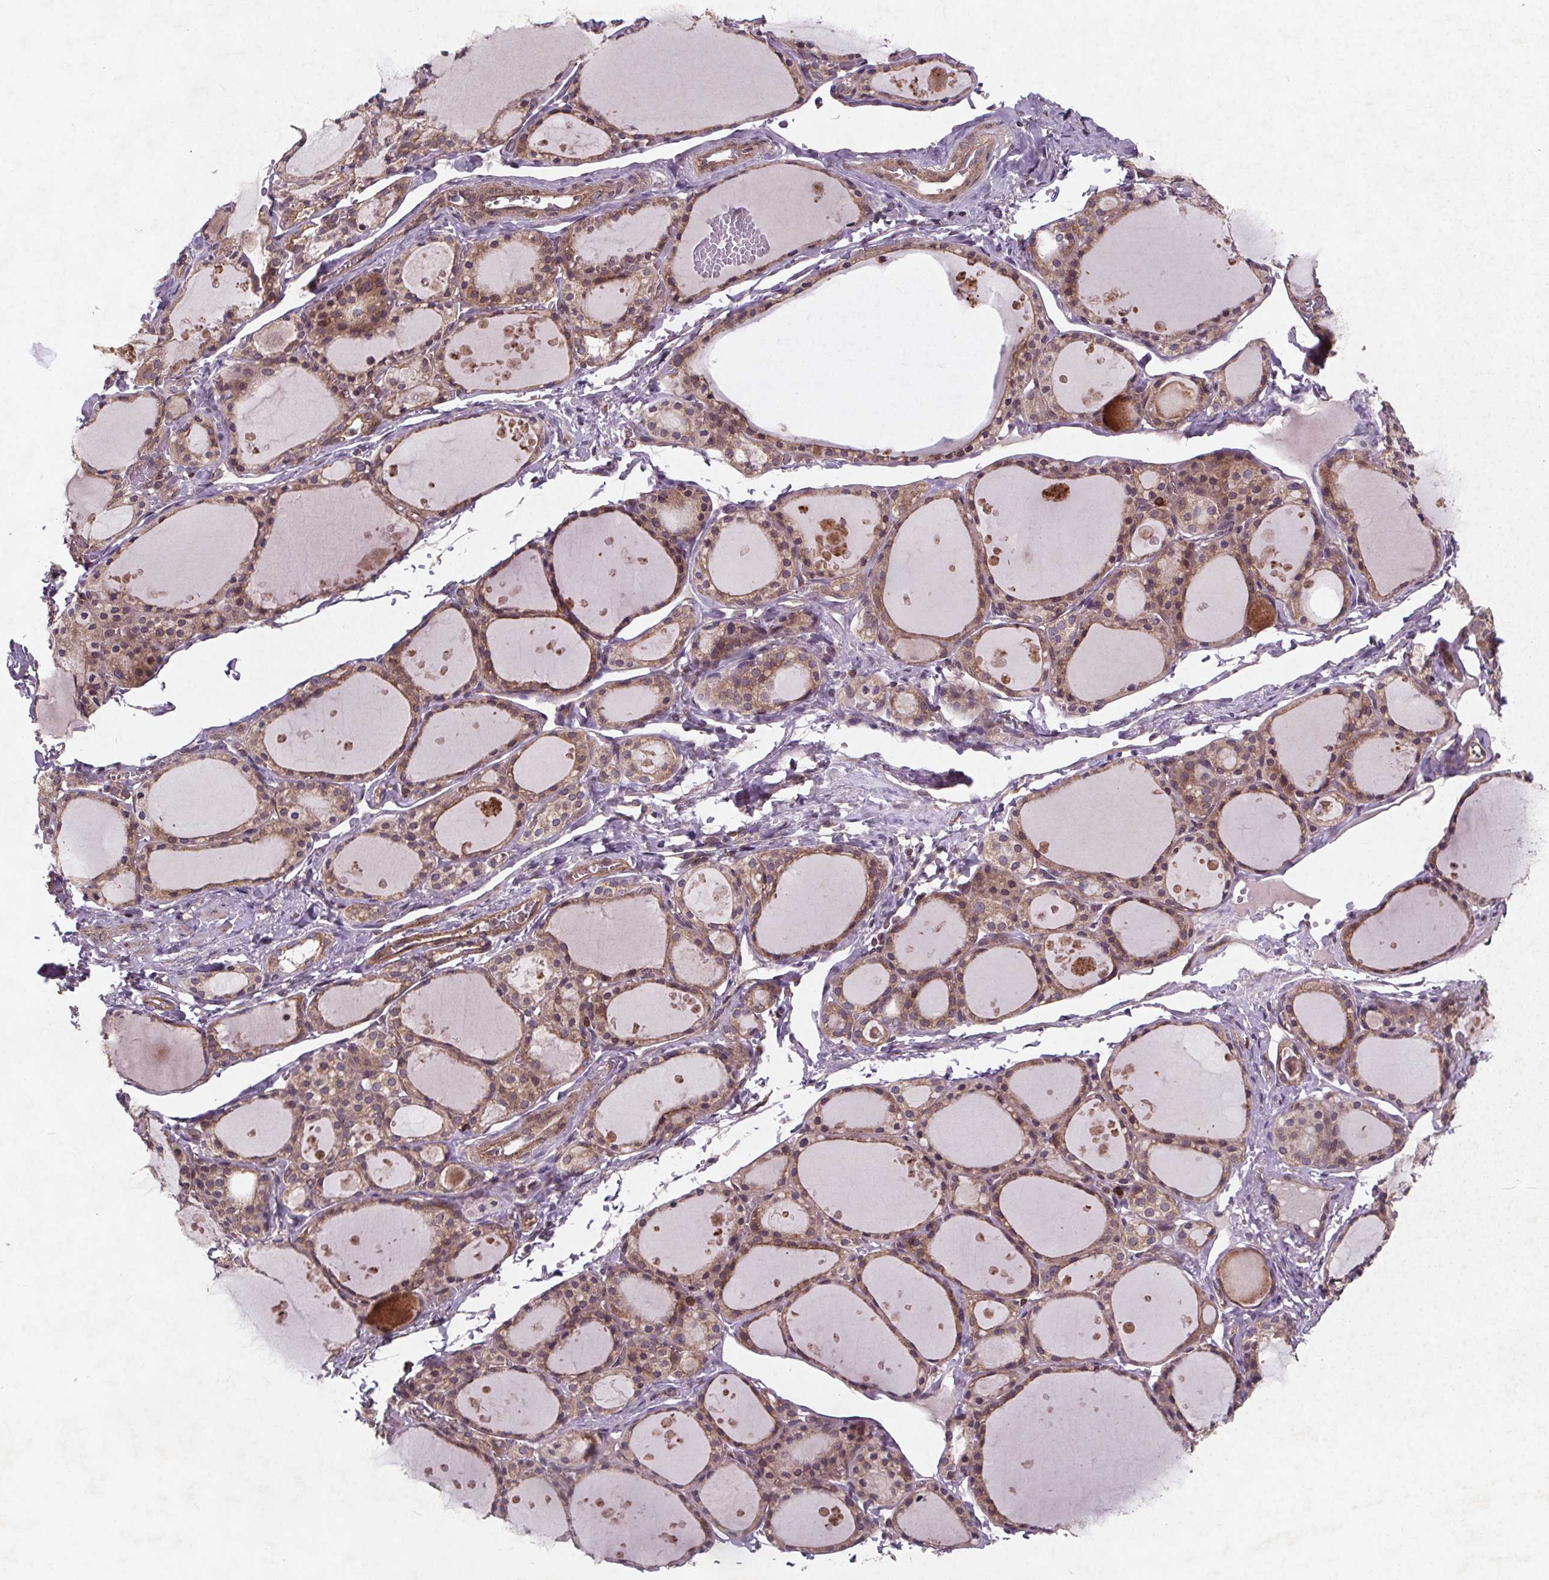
{"staining": {"intensity": "moderate", "quantity": ">75%", "location": "cytoplasmic/membranous"}, "tissue": "thyroid gland", "cell_type": "Glandular cells", "image_type": "normal", "snomed": [{"axis": "morphology", "description": "Normal tissue, NOS"}, {"axis": "topography", "description": "Thyroid gland"}], "caption": "Protein staining of normal thyroid gland reveals moderate cytoplasmic/membranous staining in approximately >75% of glandular cells.", "gene": "STRN3", "patient": {"sex": "male", "age": 68}}